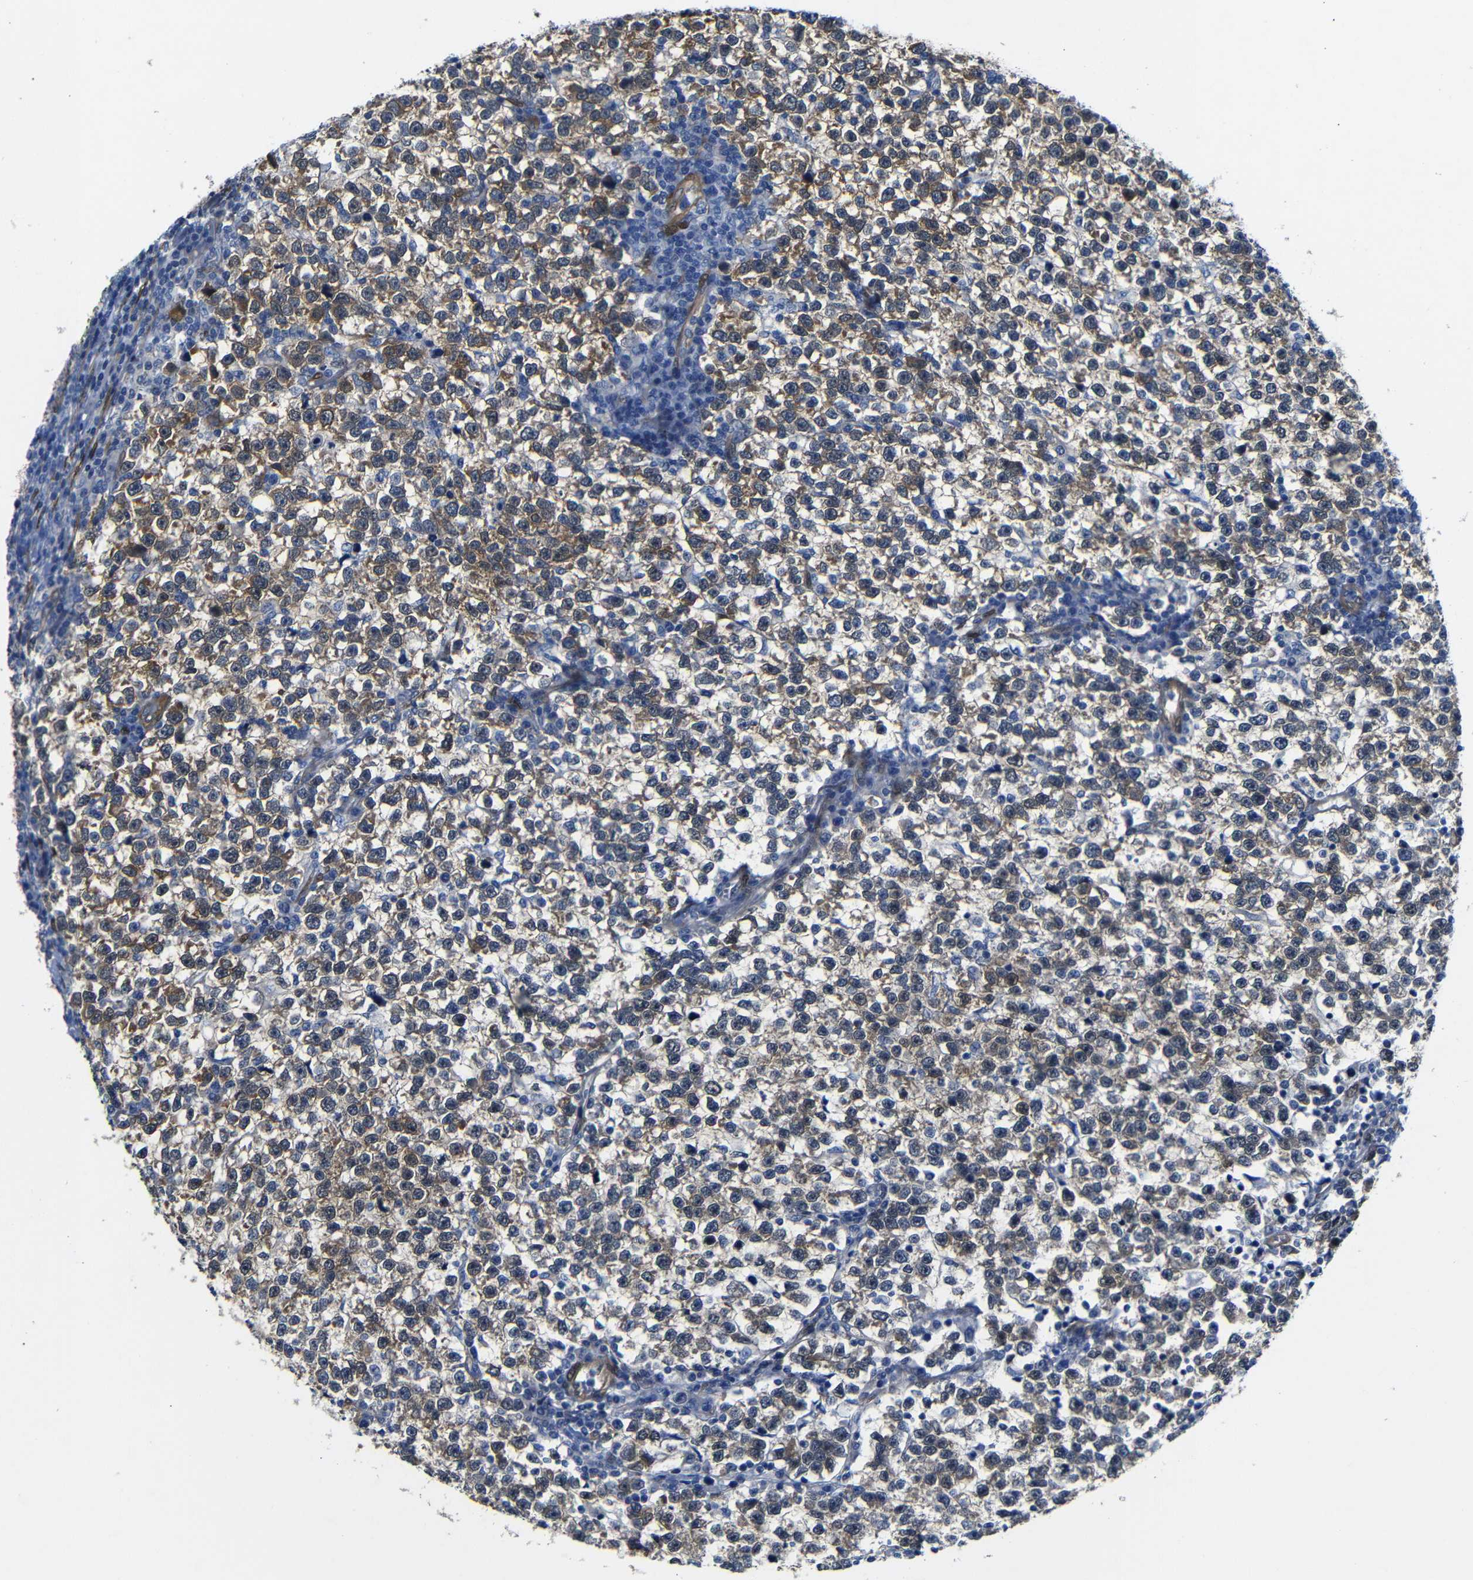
{"staining": {"intensity": "moderate", "quantity": "25%-75%", "location": "cytoplasmic/membranous"}, "tissue": "testis cancer", "cell_type": "Tumor cells", "image_type": "cancer", "snomed": [{"axis": "morphology", "description": "Normal tissue, NOS"}, {"axis": "morphology", "description": "Seminoma, NOS"}, {"axis": "topography", "description": "Testis"}], "caption": "This photomicrograph reveals immunohistochemistry (IHC) staining of seminoma (testis), with medium moderate cytoplasmic/membranous expression in approximately 25%-75% of tumor cells.", "gene": "YAP1", "patient": {"sex": "male", "age": 43}}